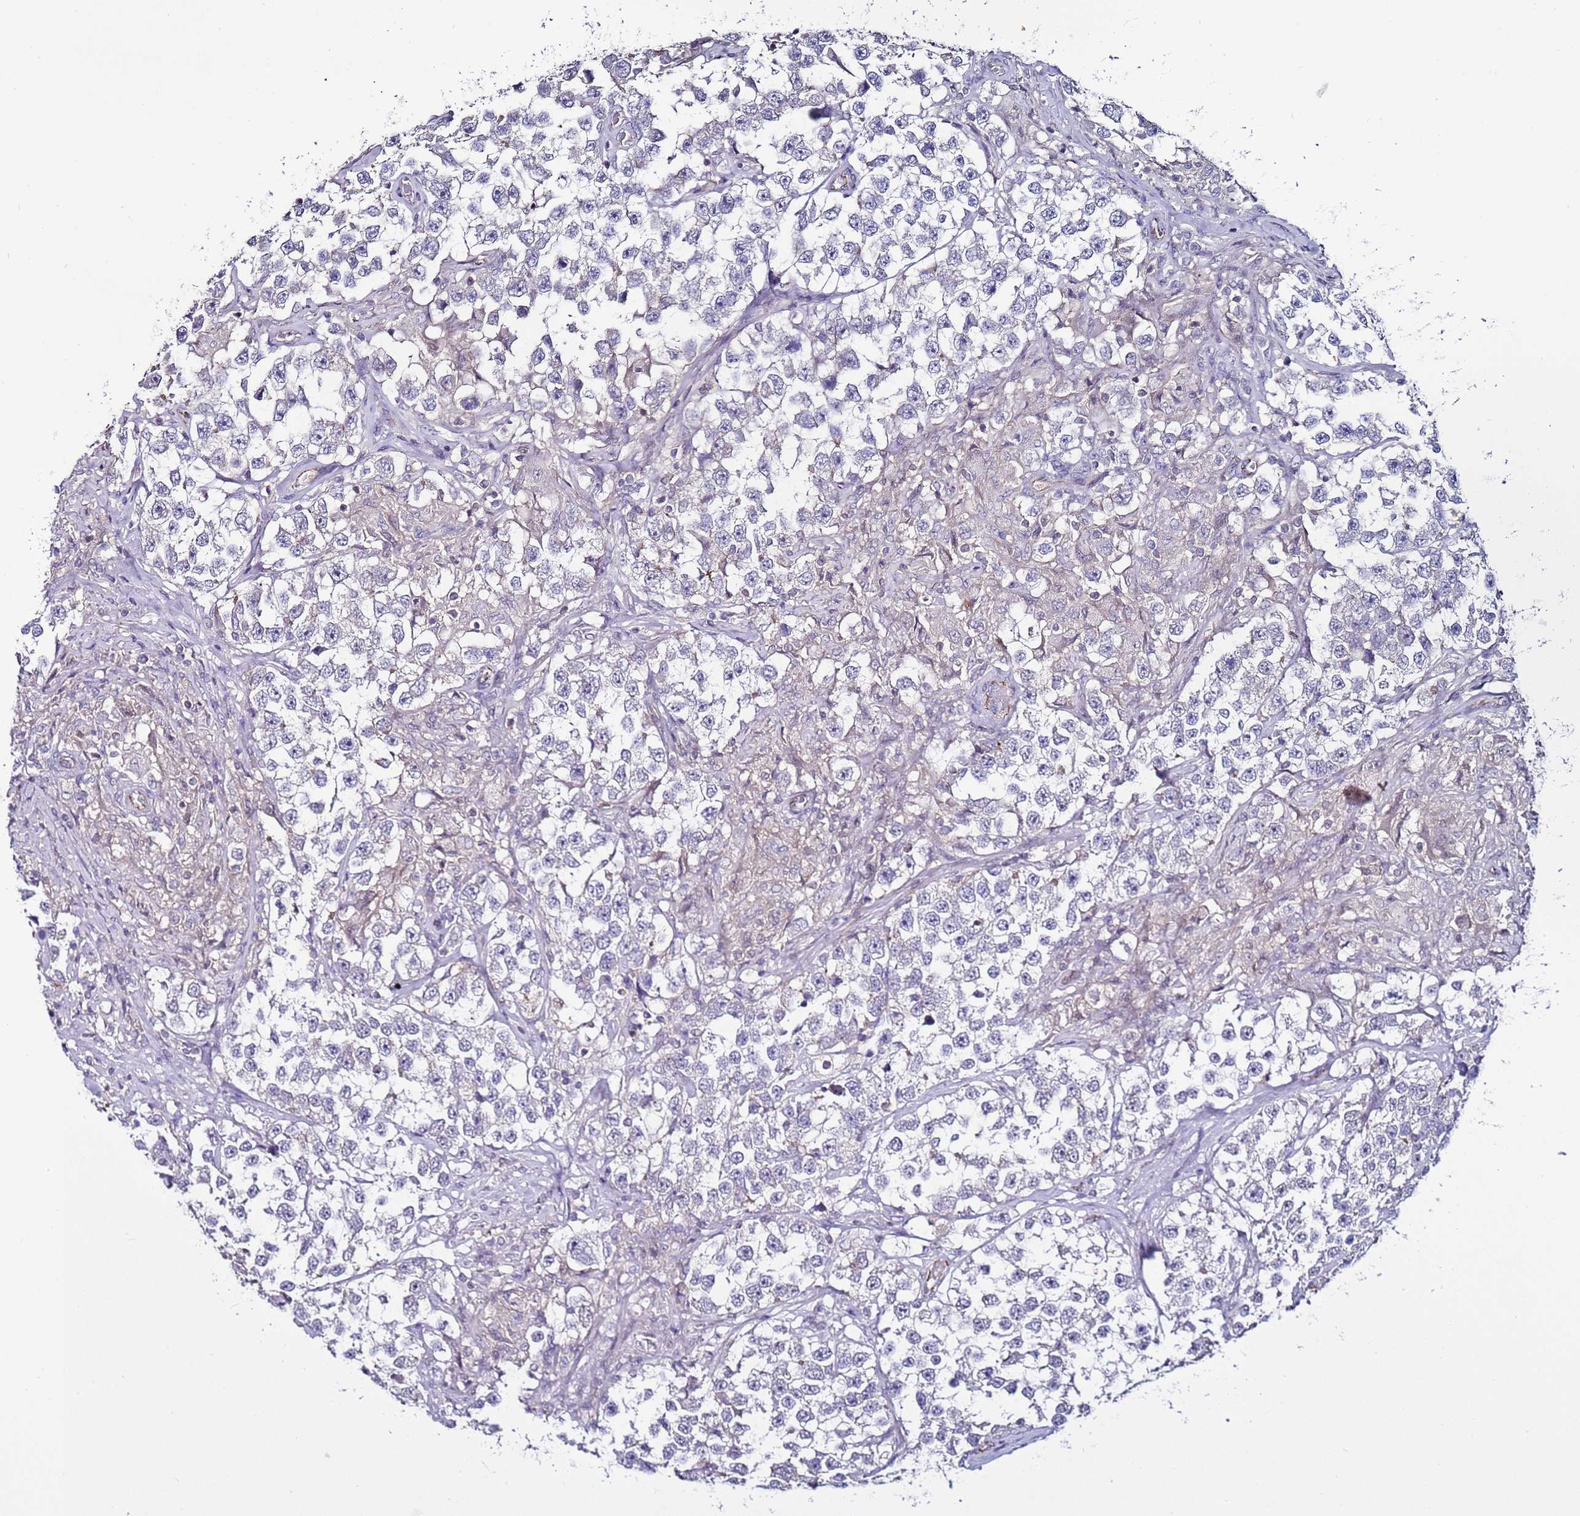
{"staining": {"intensity": "negative", "quantity": "none", "location": "none"}, "tissue": "testis cancer", "cell_type": "Tumor cells", "image_type": "cancer", "snomed": [{"axis": "morphology", "description": "Seminoma, NOS"}, {"axis": "topography", "description": "Testis"}], "caption": "High power microscopy photomicrograph of an immunohistochemistry photomicrograph of testis cancer (seminoma), revealing no significant positivity in tumor cells.", "gene": "TENM3", "patient": {"sex": "male", "age": 46}}